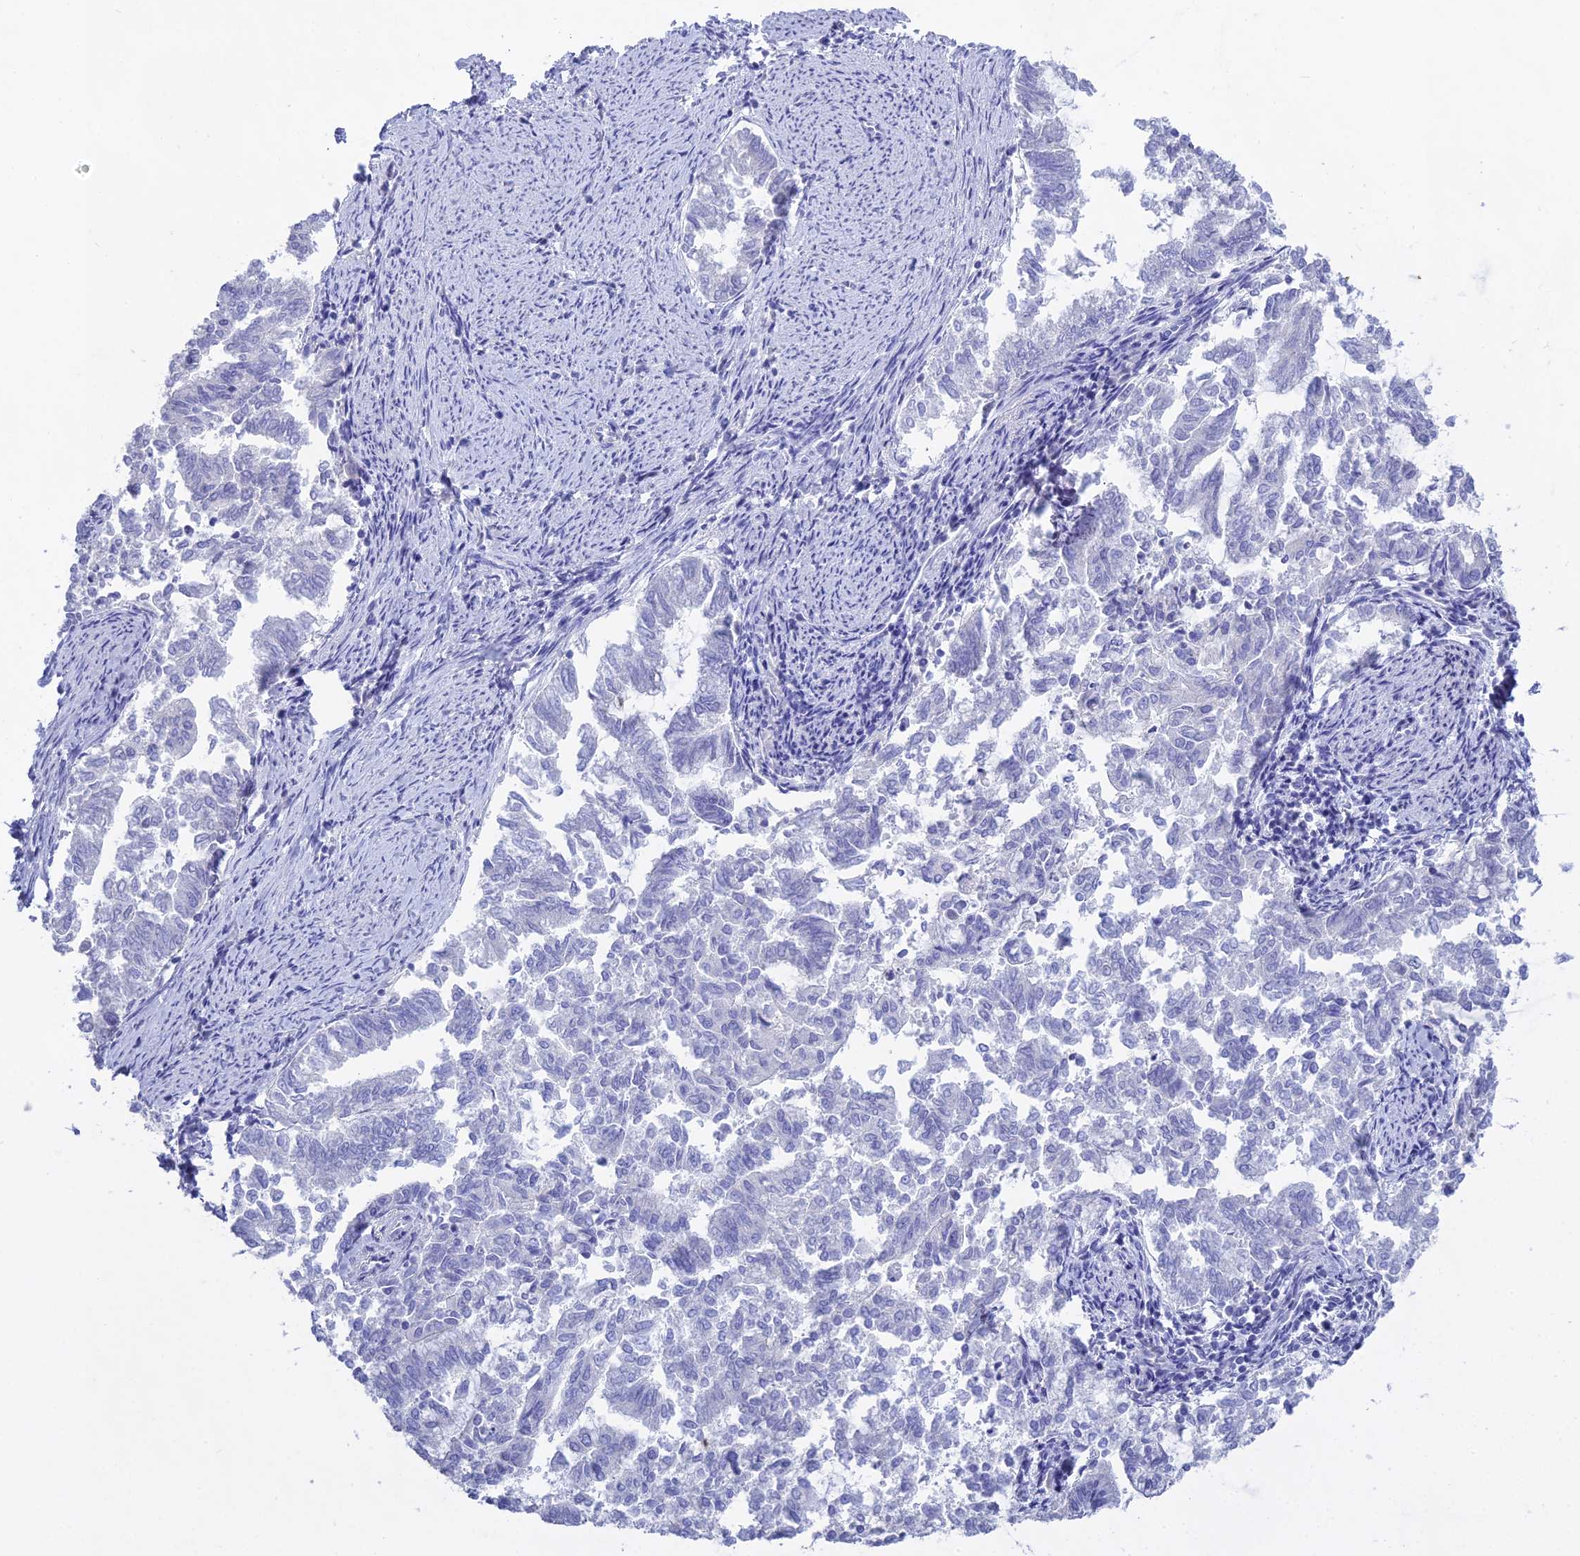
{"staining": {"intensity": "negative", "quantity": "none", "location": "none"}, "tissue": "endometrial cancer", "cell_type": "Tumor cells", "image_type": "cancer", "snomed": [{"axis": "morphology", "description": "Adenocarcinoma, NOS"}, {"axis": "topography", "description": "Endometrium"}], "caption": "A micrograph of human endometrial adenocarcinoma is negative for staining in tumor cells.", "gene": "S100A7", "patient": {"sex": "female", "age": 79}}